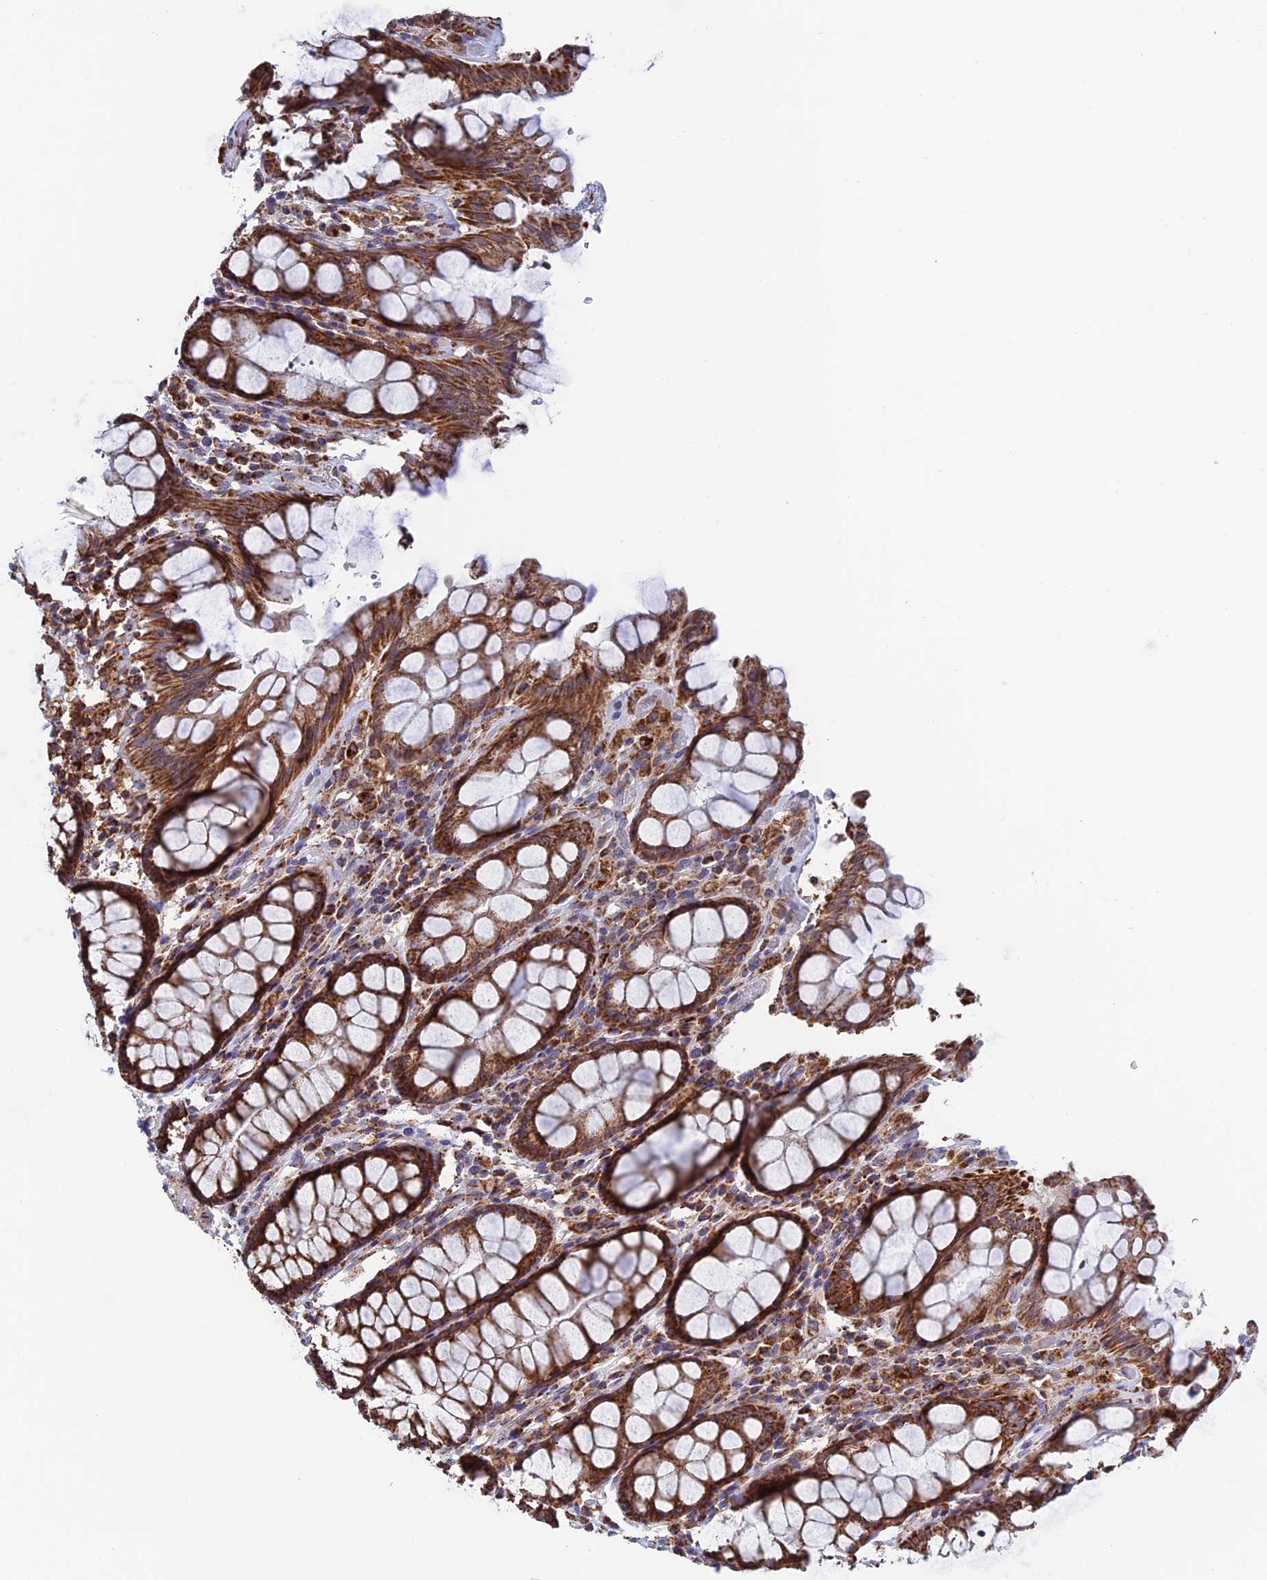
{"staining": {"intensity": "strong", "quantity": ">75%", "location": "cytoplasmic/membranous"}, "tissue": "rectum", "cell_type": "Glandular cells", "image_type": "normal", "snomed": [{"axis": "morphology", "description": "Normal tissue, NOS"}, {"axis": "topography", "description": "Rectum"}], "caption": "Protein staining by IHC exhibits strong cytoplasmic/membranous expression in approximately >75% of glandular cells in unremarkable rectum. The staining is performed using DAB brown chromogen to label protein expression. The nuclei are counter-stained blue using hematoxylin.", "gene": "DTYMK", "patient": {"sex": "male", "age": 64}}